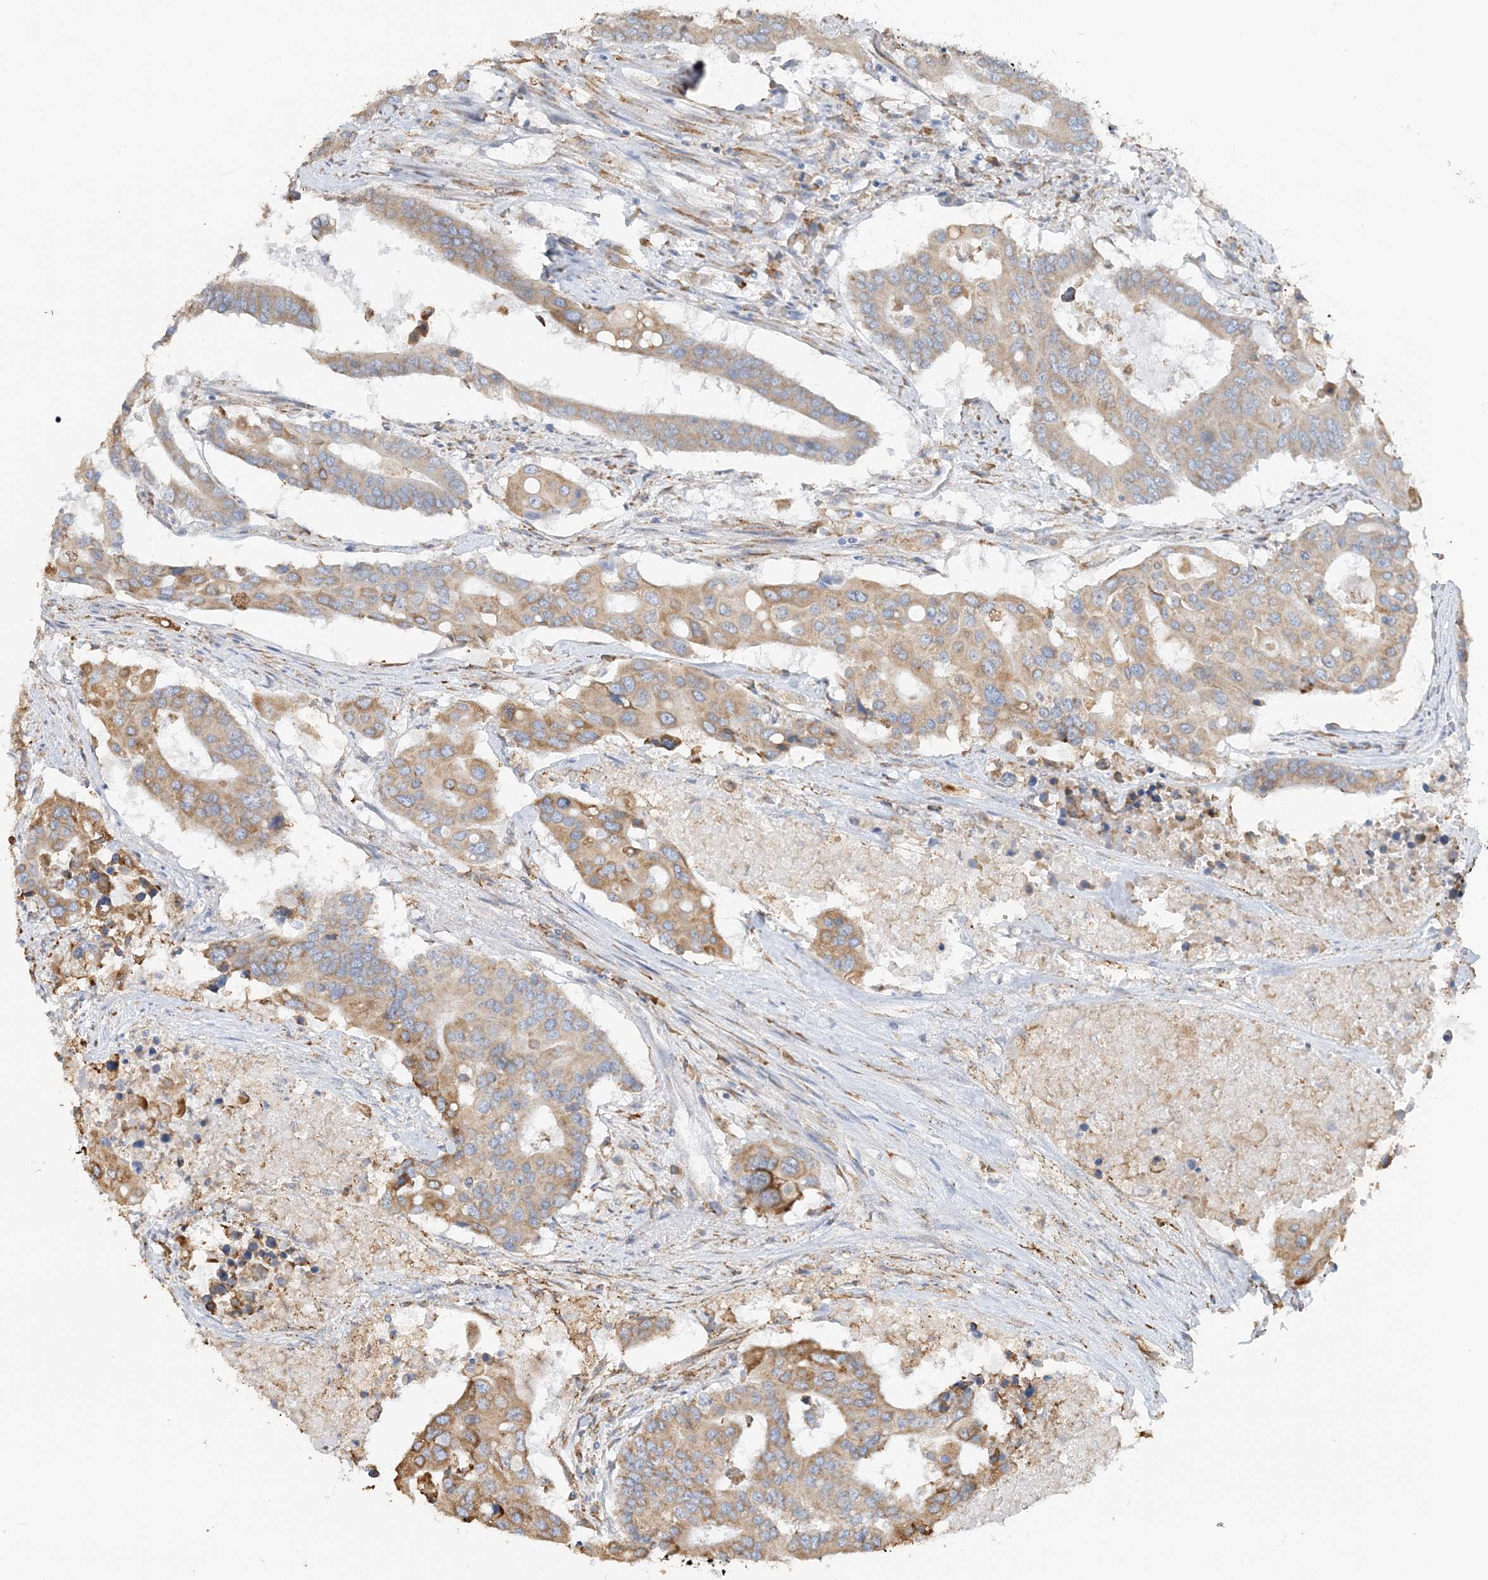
{"staining": {"intensity": "moderate", "quantity": ">75%", "location": "cytoplasmic/membranous"}, "tissue": "colorectal cancer", "cell_type": "Tumor cells", "image_type": "cancer", "snomed": [{"axis": "morphology", "description": "Adenocarcinoma, NOS"}, {"axis": "topography", "description": "Colon"}], "caption": "Immunohistochemistry (IHC) of human colorectal cancer exhibits medium levels of moderate cytoplasmic/membranous positivity in approximately >75% of tumor cells.", "gene": "TBC1D5", "patient": {"sex": "male", "age": 77}}